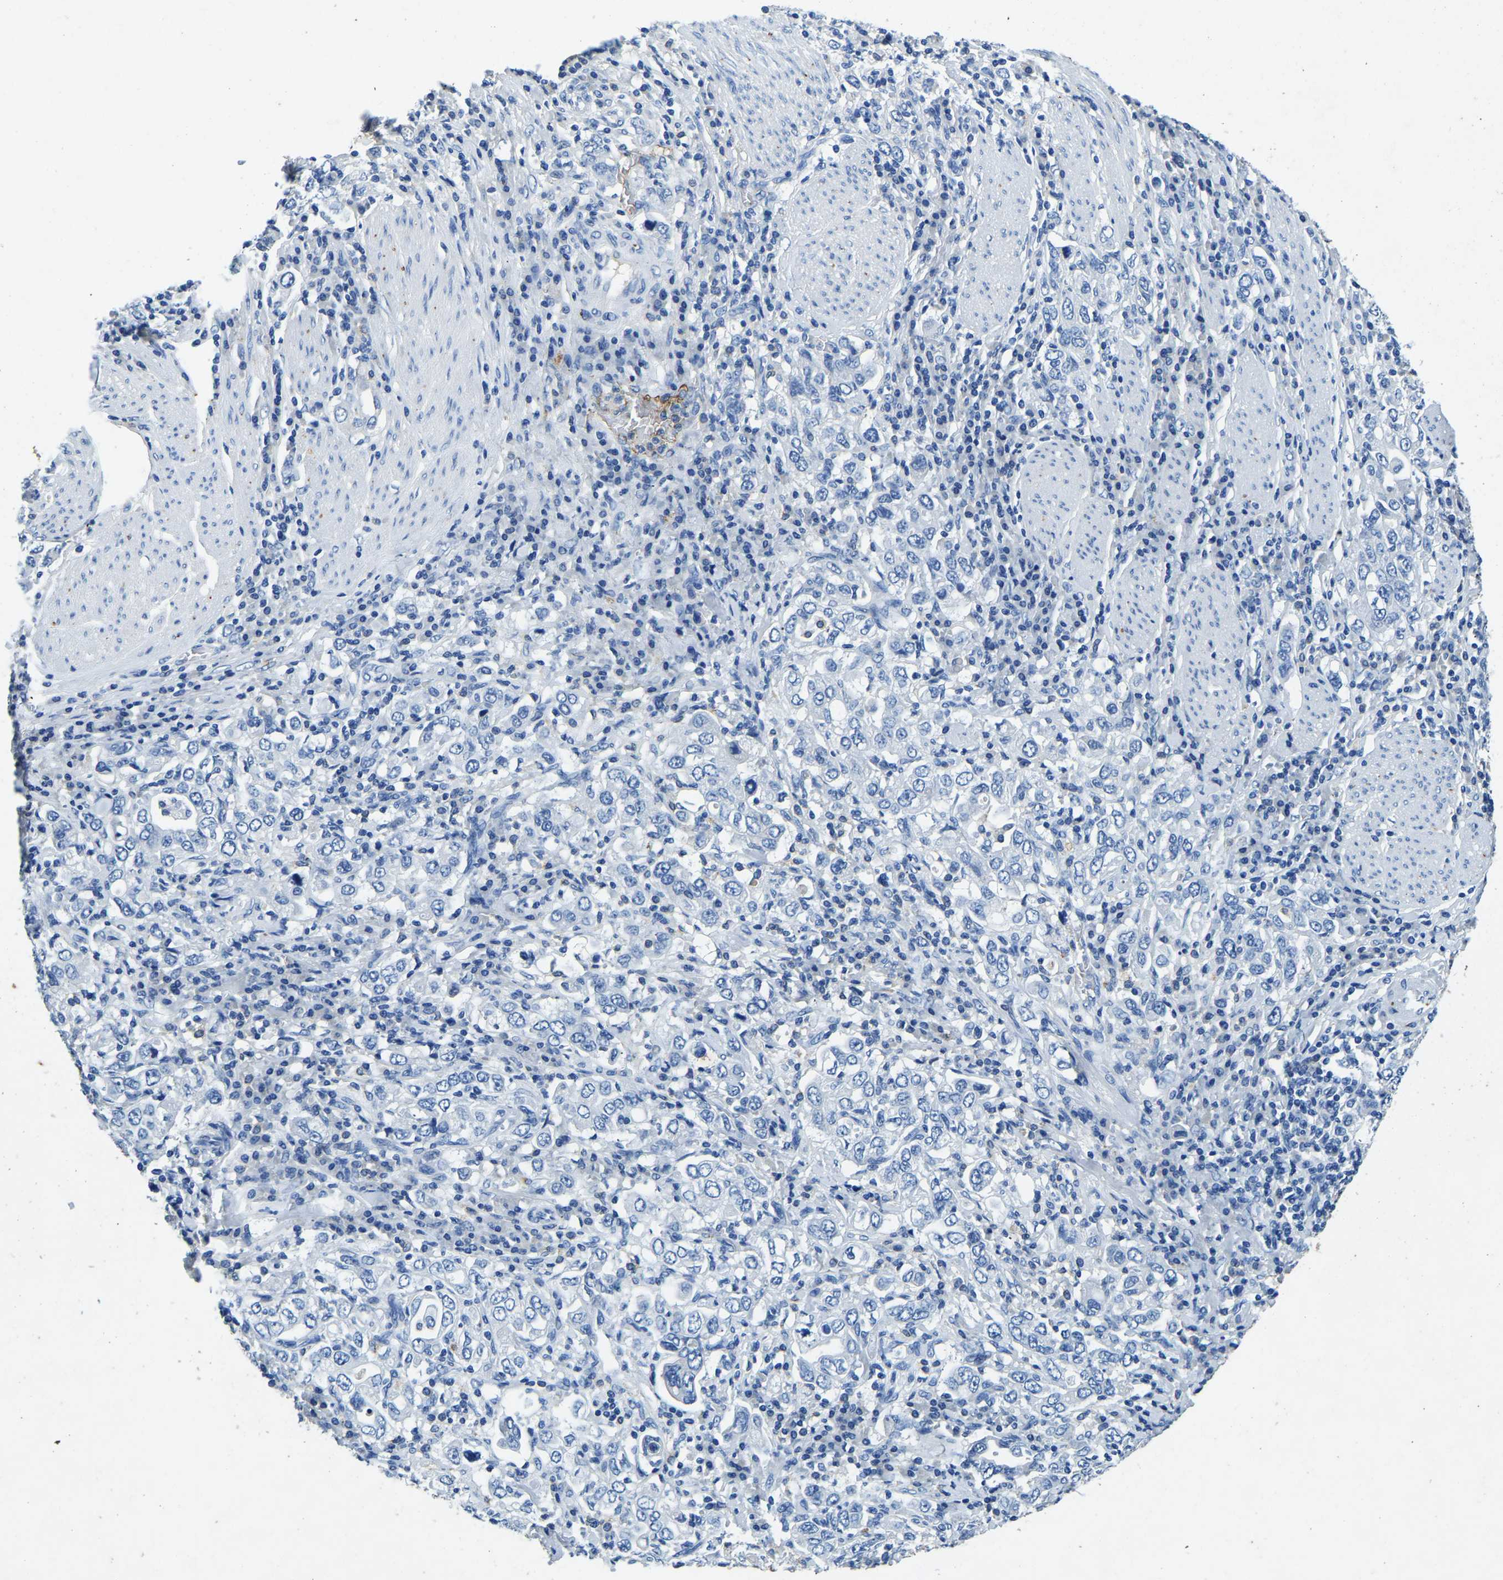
{"staining": {"intensity": "negative", "quantity": "none", "location": "none"}, "tissue": "stomach cancer", "cell_type": "Tumor cells", "image_type": "cancer", "snomed": [{"axis": "morphology", "description": "Adenocarcinoma, NOS"}, {"axis": "topography", "description": "Stomach, upper"}], "caption": "Stomach adenocarcinoma was stained to show a protein in brown. There is no significant expression in tumor cells.", "gene": "UBN2", "patient": {"sex": "male", "age": 62}}